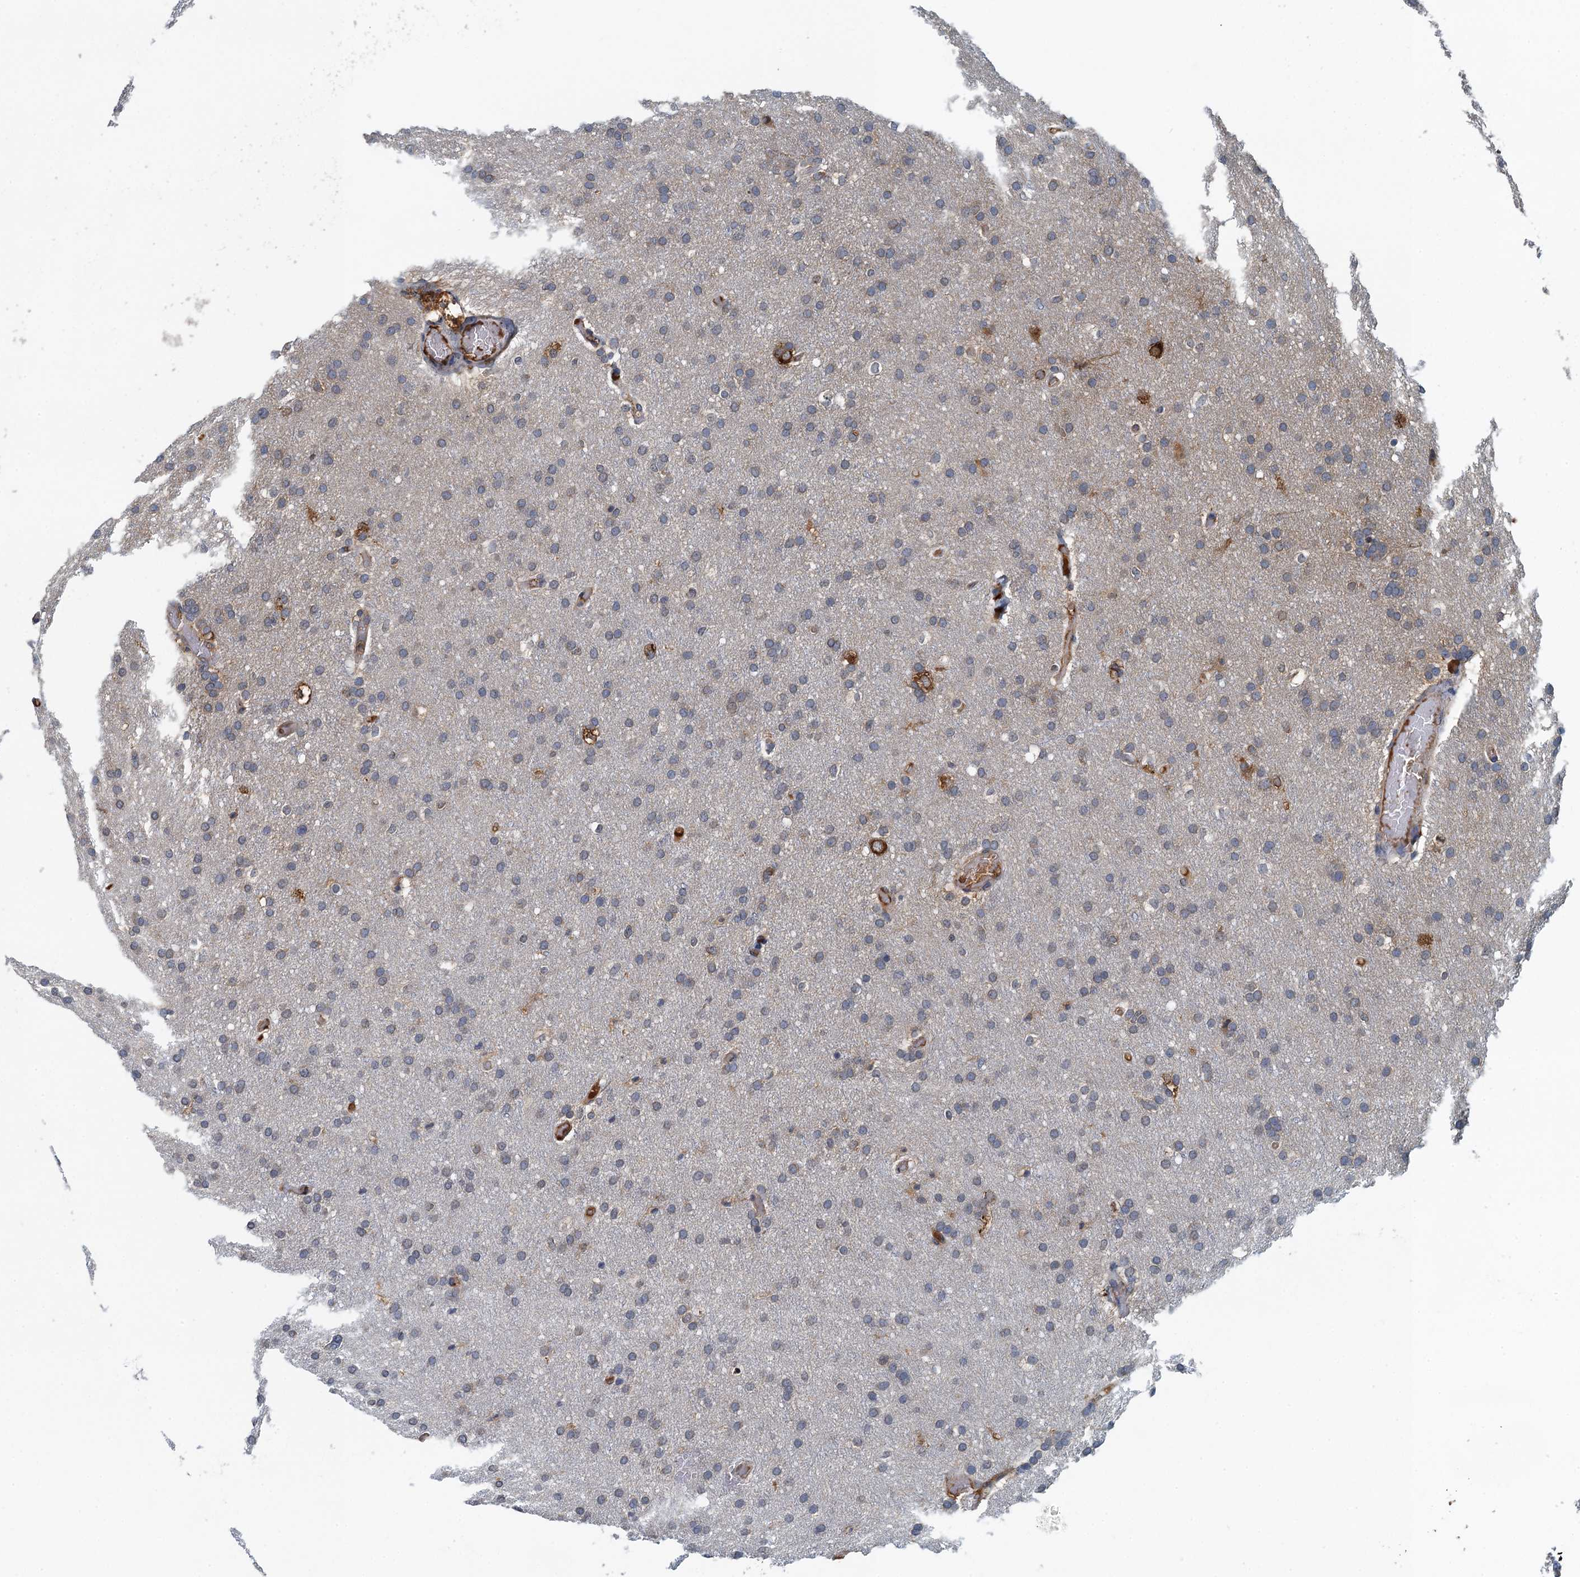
{"staining": {"intensity": "negative", "quantity": "none", "location": "none"}, "tissue": "glioma", "cell_type": "Tumor cells", "image_type": "cancer", "snomed": [{"axis": "morphology", "description": "Glioma, malignant, High grade"}, {"axis": "topography", "description": "Cerebral cortex"}], "caption": "The immunohistochemistry (IHC) micrograph has no significant positivity in tumor cells of malignant high-grade glioma tissue. (DAB immunohistochemistry (IHC) with hematoxylin counter stain).", "gene": "LSM14B", "patient": {"sex": "female", "age": 36}}